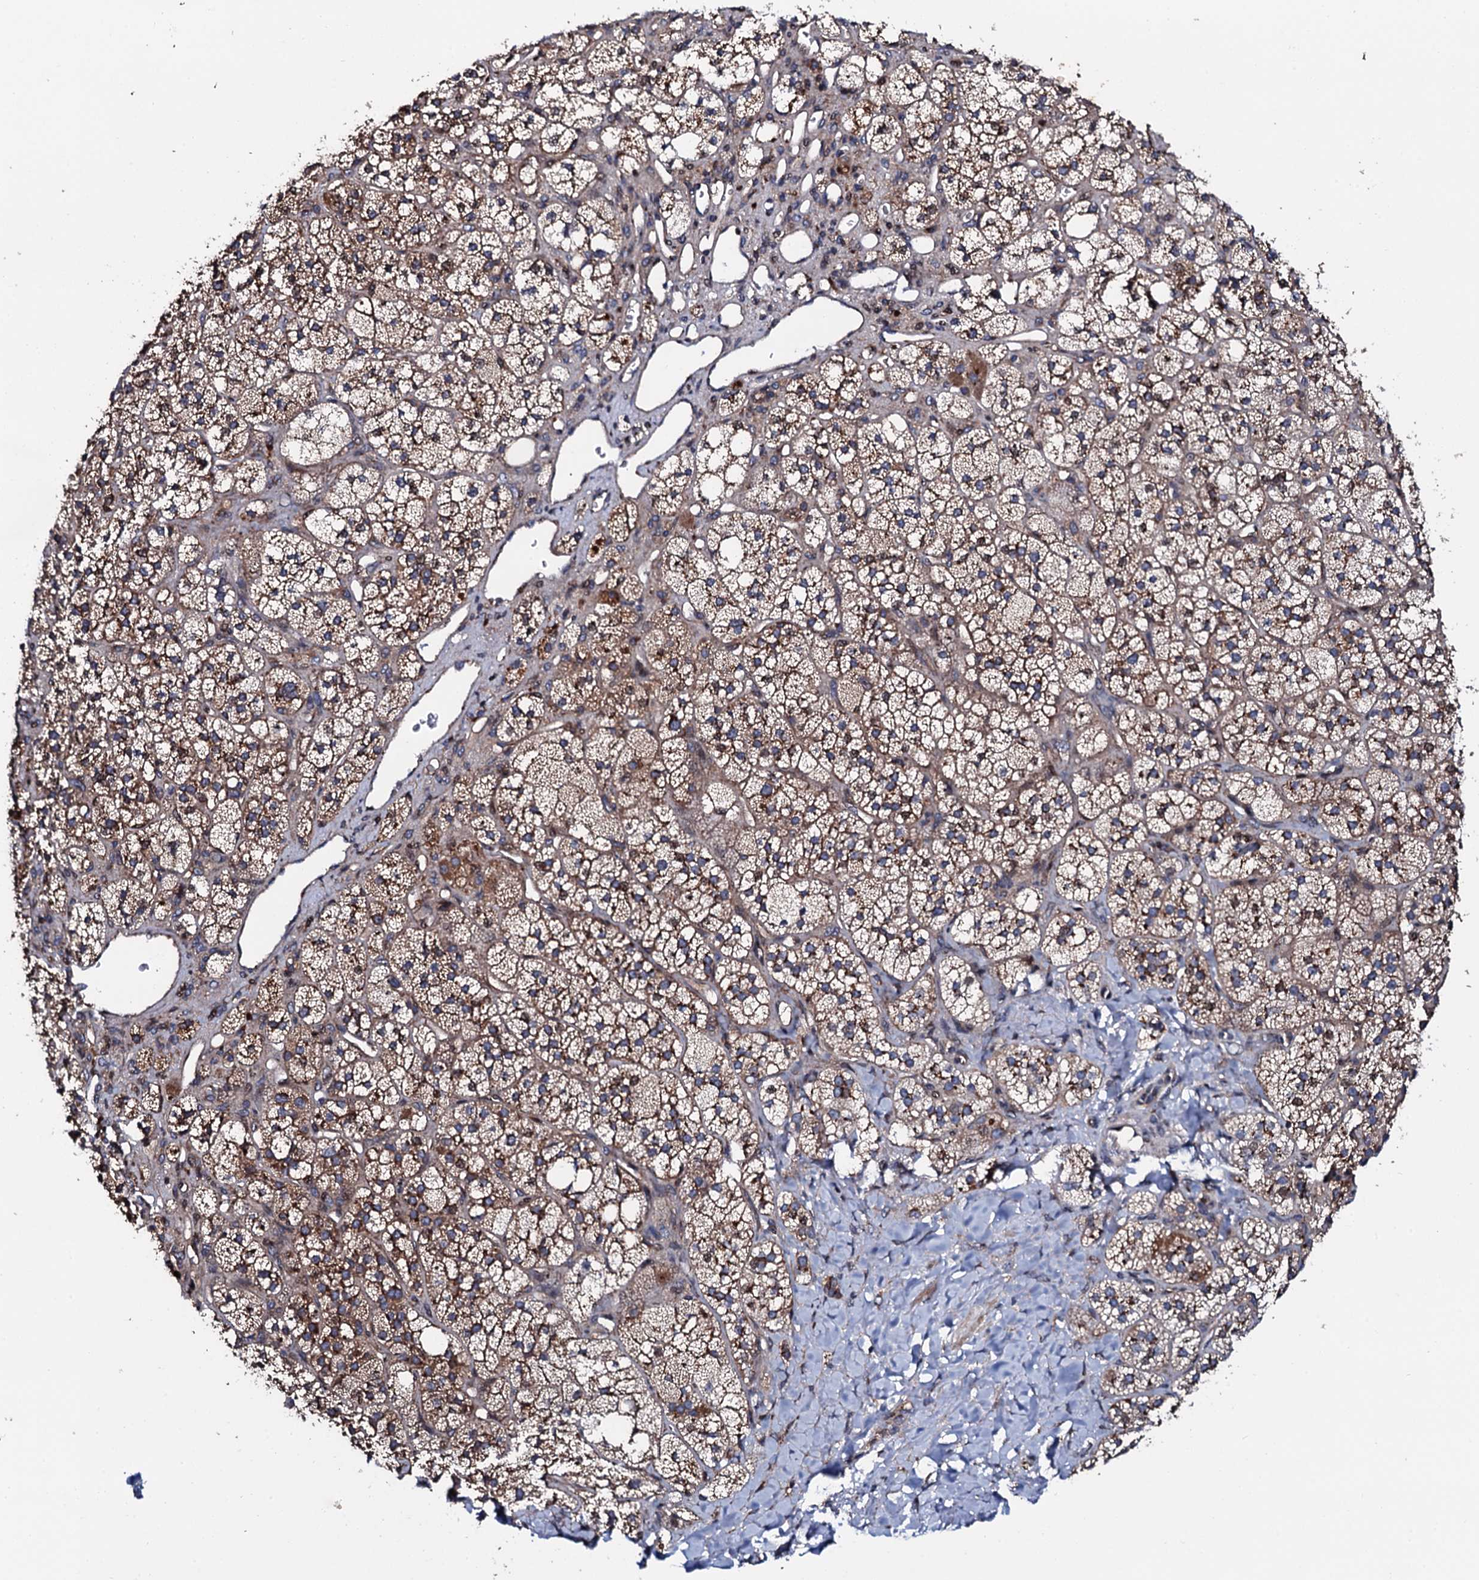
{"staining": {"intensity": "moderate", "quantity": ">75%", "location": "cytoplasmic/membranous"}, "tissue": "adrenal gland", "cell_type": "Glandular cells", "image_type": "normal", "snomed": [{"axis": "morphology", "description": "Normal tissue, NOS"}, {"axis": "topography", "description": "Adrenal gland"}], "caption": "Immunohistochemical staining of unremarkable human adrenal gland exhibits moderate cytoplasmic/membranous protein staining in approximately >75% of glandular cells.", "gene": "PLET1", "patient": {"sex": "male", "age": 61}}